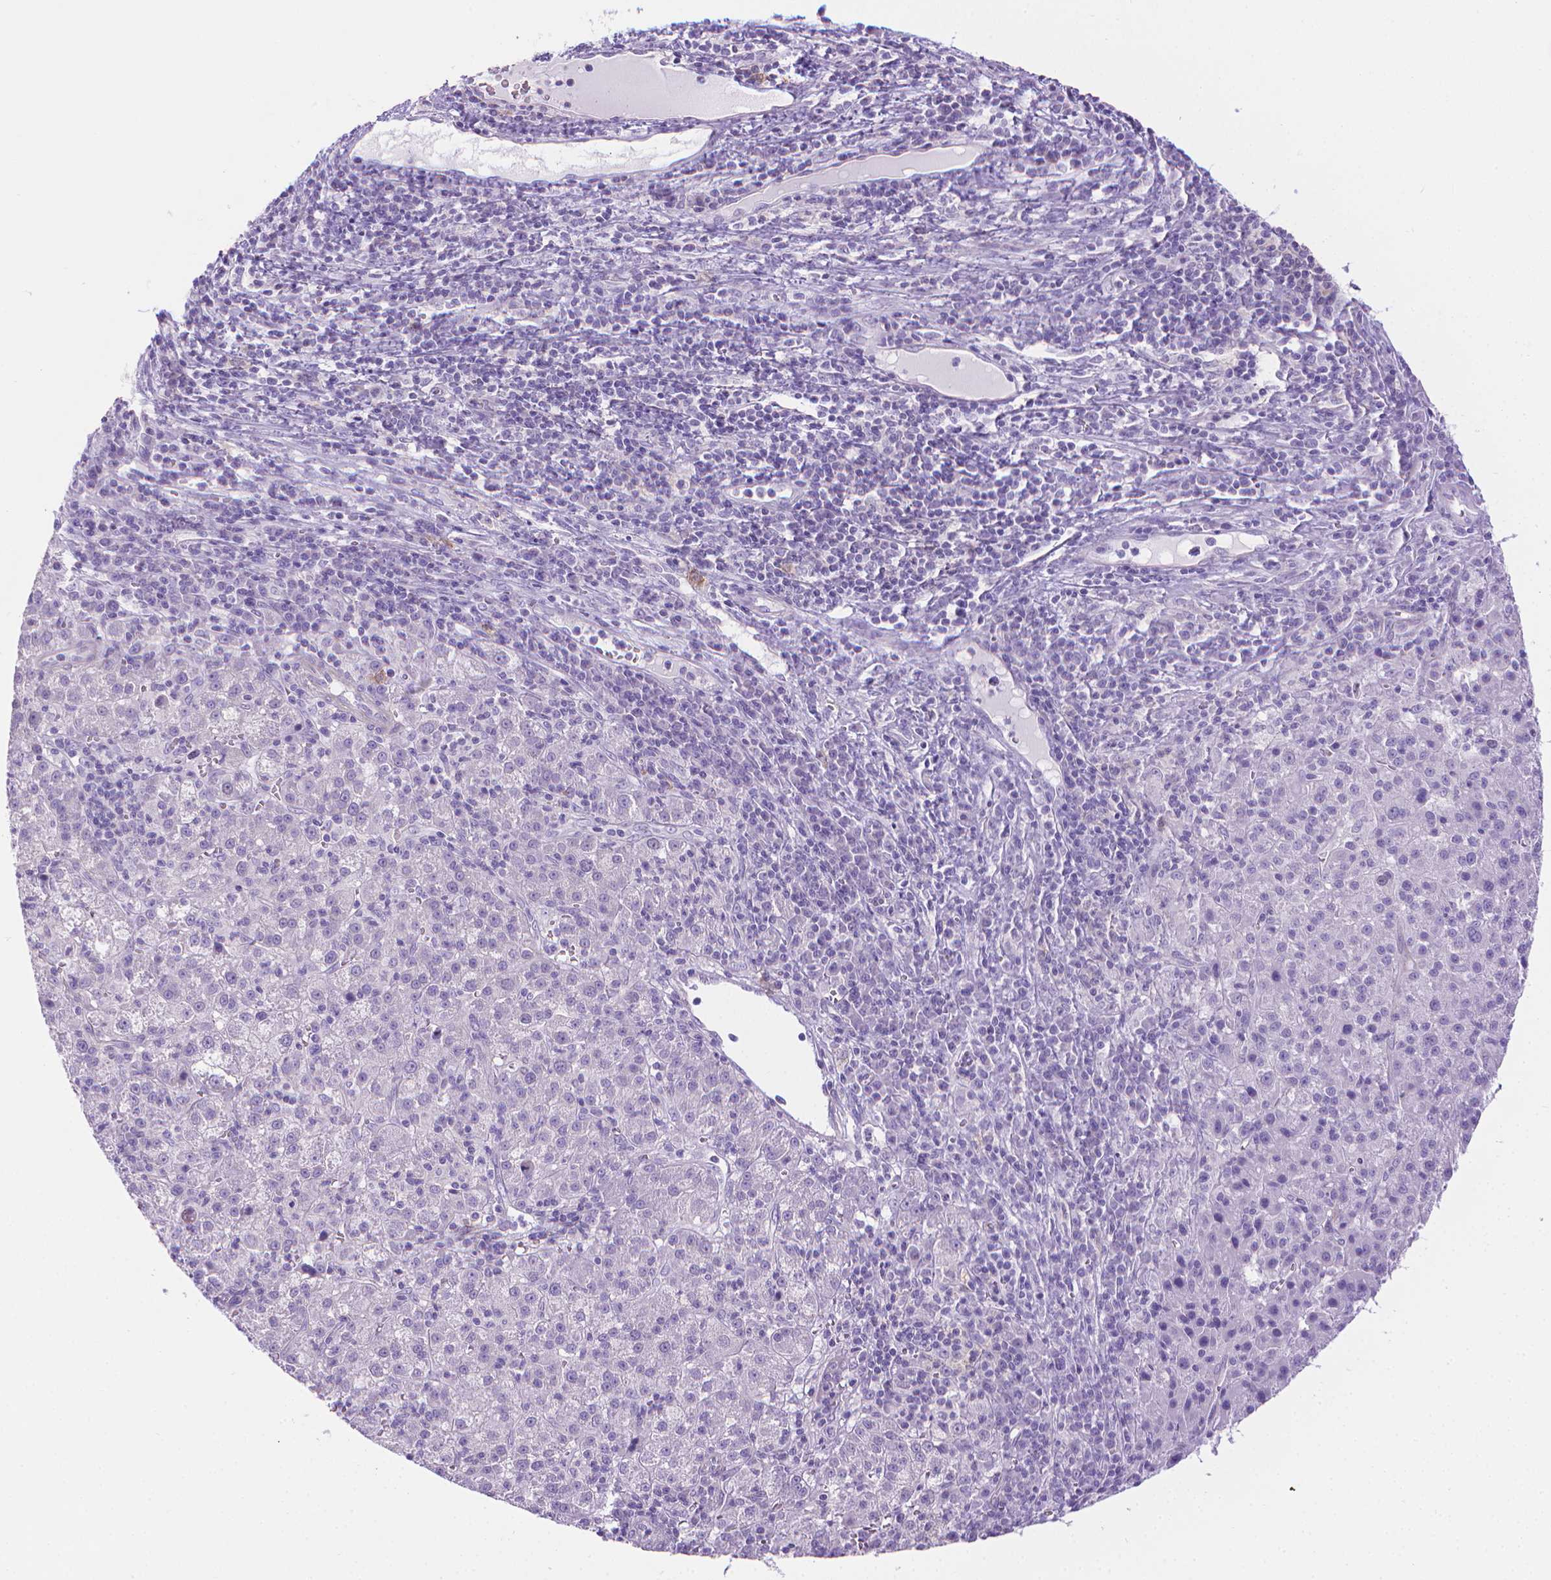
{"staining": {"intensity": "negative", "quantity": "none", "location": "none"}, "tissue": "liver cancer", "cell_type": "Tumor cells", "image_type": "cancer", "snomed": [{"axis": "morphology", "description": "Carcinoma, Hepatocellular, NOS"}, {"axis": "topography", "description": "Liver"}], "caption": "Liver hepatocellular carcinoma was stained to show a protein in brown. There is no significant positivity in tumor cells. Nuclei are stained in blue.", "gene": "SPAG6", "patient": {"sex": "female", "age": 60}}